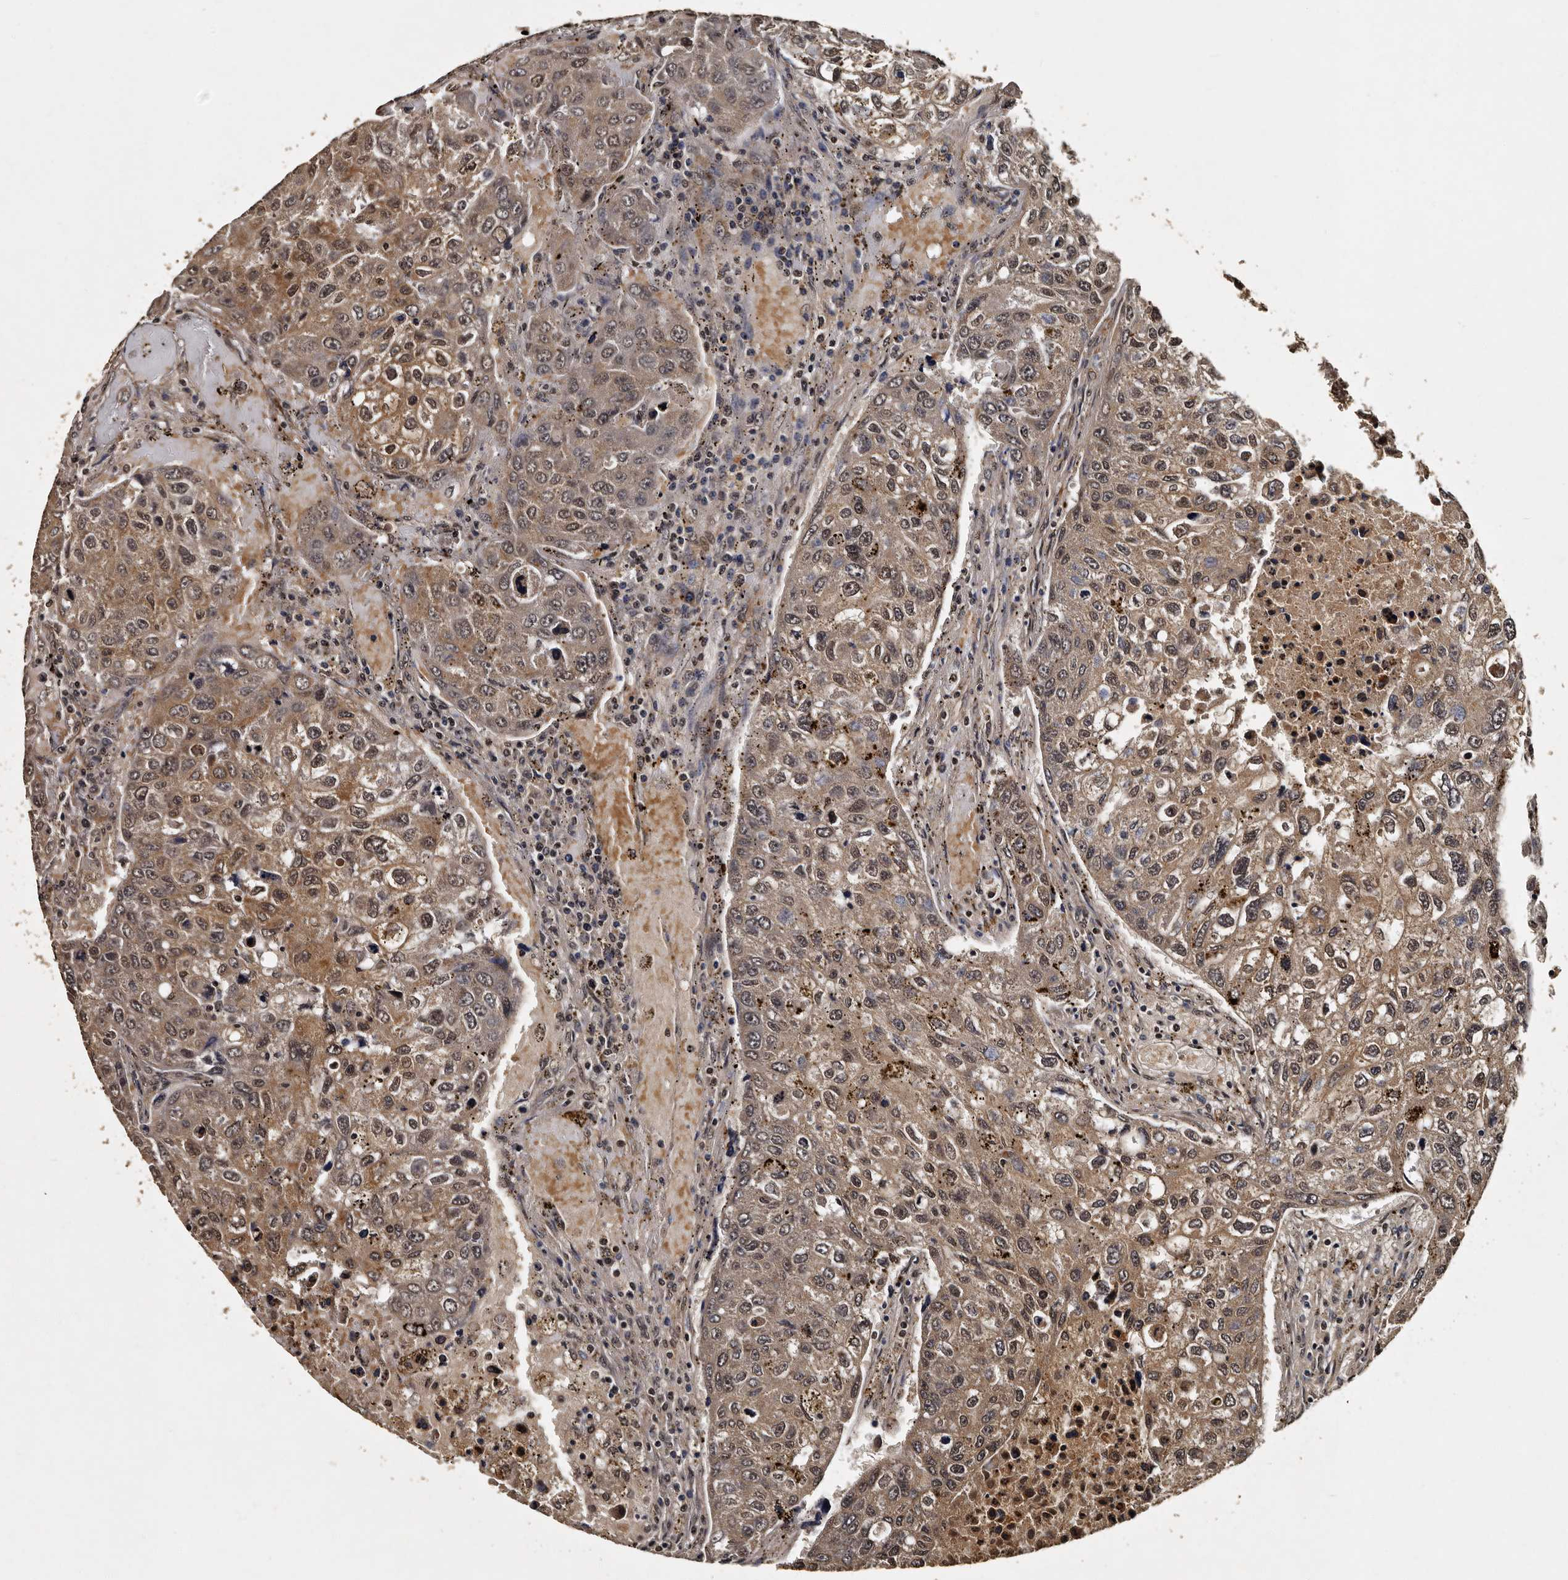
{"staining": {"intensity": "moderate", "quantity": ">75%", "location": "cytoplasmic/membranous,nuclear"}, "tissue": "urothelial cancer", "cell_type": "Tumor cells", "image_type": "cancer", "snomed": [{"axis": "morphology", "description": "Urothelial carcinoma, High grade"}, {"axis": "topography", "description": "Lymph node"}, {"axis": "topography", "description": "Urinary bladder"}], "caption": "Immunohistochemical staining of urothelial carcinoma (high-grade) displays moderate cytoplasmic/membranous and nuclear protein positivity in about >75% of tumor cells. The staining was performed using DAB to visualize the protein expression in brown, while the nuclei were stained in blue with hematoxylin (Magnification: 20x).", "gene": "CPNE3", "patient": {"sex": "male", "age": 51}}